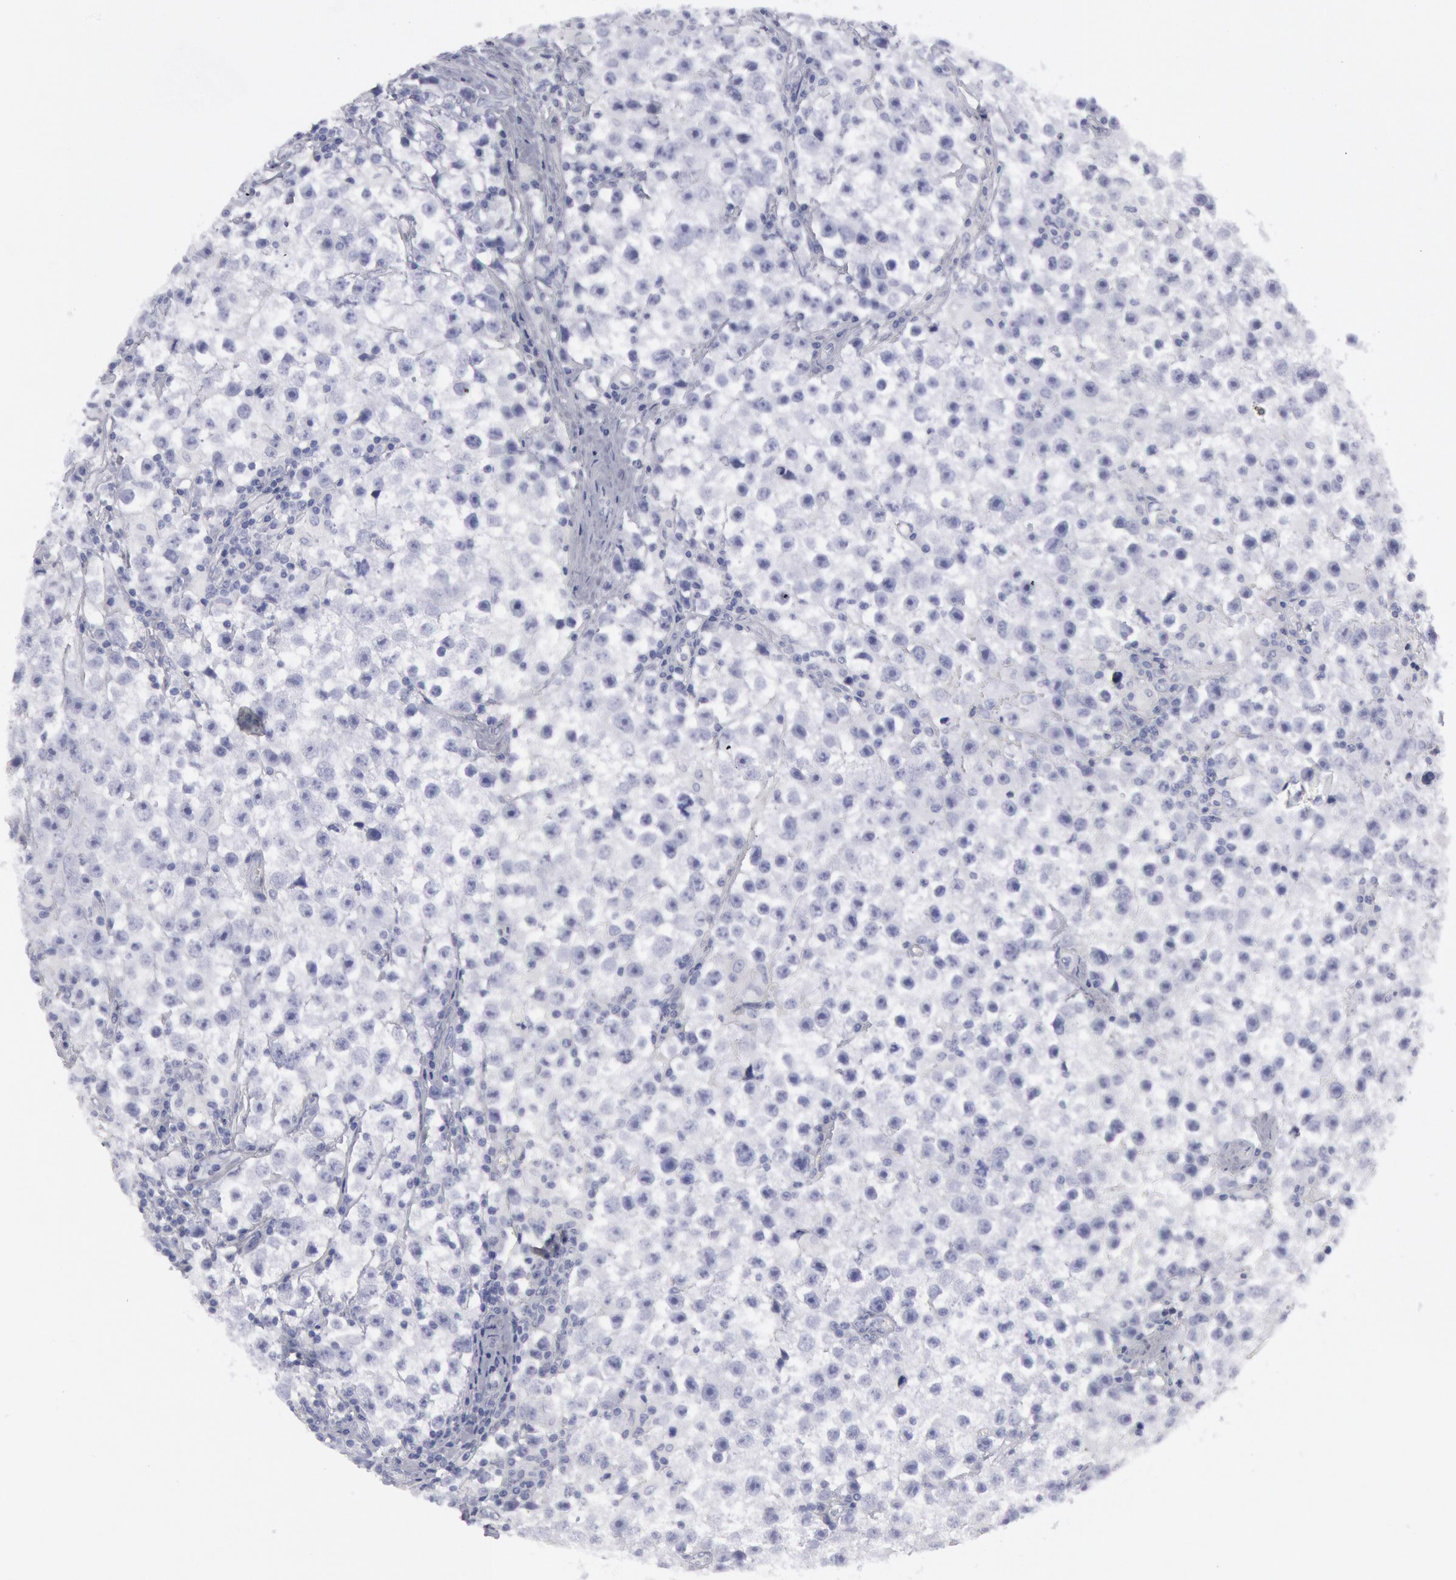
{"staining": {"intensity": "negative", "quantity": "none", "location": "none"}, "tissue": "testis cancer", "cell_type": "Tumor cells", "image_type": "cancer", "snomed": [{"axis": "morphology", "description": "Seminoma, NOS"}, {"axis": "topography", "description": "Testis"}], "caption": "Testis cancer stained for a protein using immunohistochemistry shows no staining tumor cells.", "gene": "FHL1", "patient": {"sex": "male", "age": 35}}